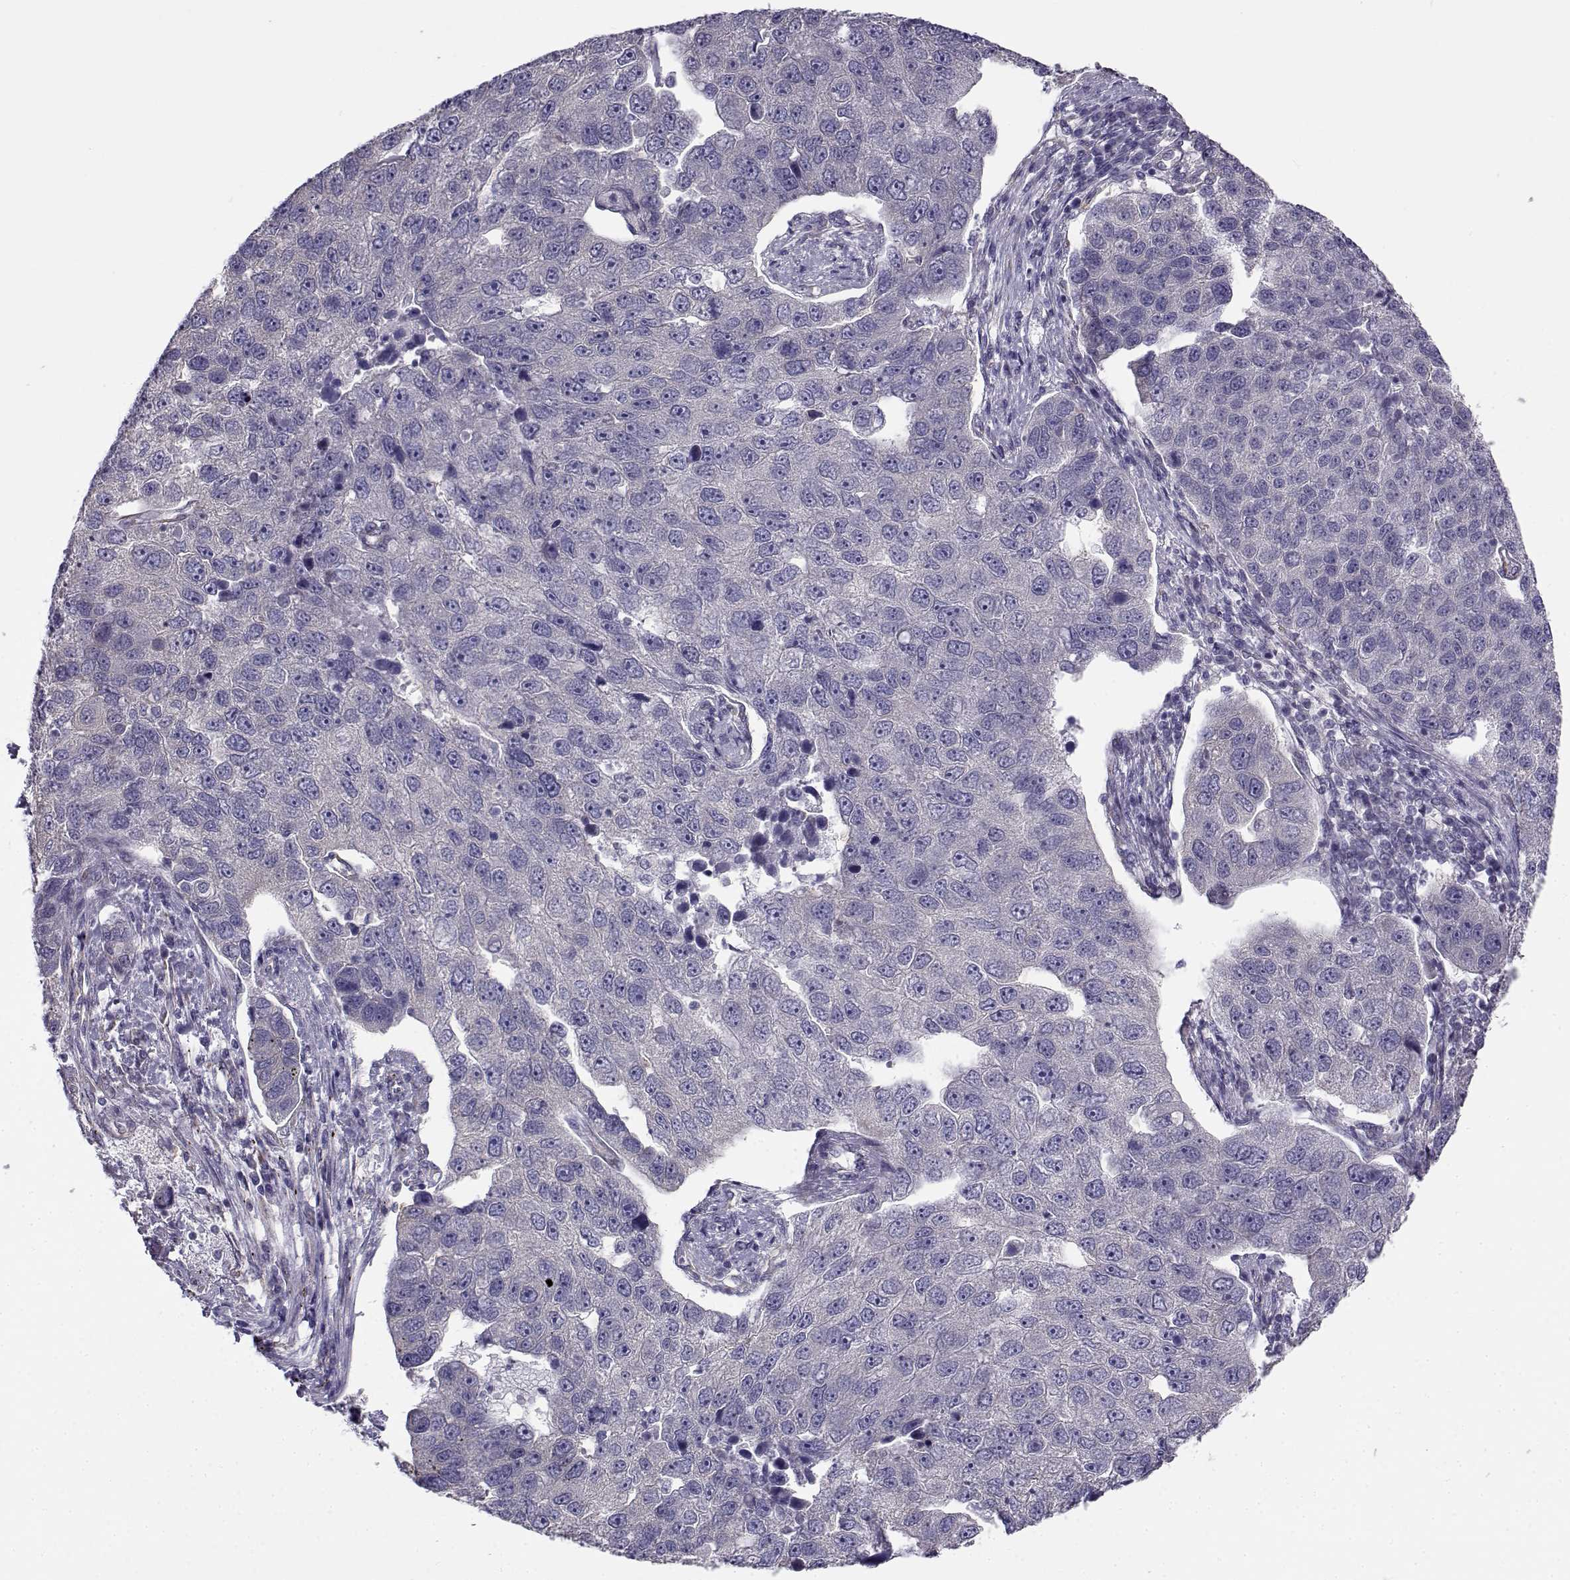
{"staining": {"intensity": "negative", "quantity": "none", "location": "none"}, "tissue": "pancreatic cancer", "cell_type": "Tumor cells", "image_type": "cancer", "snomed": [{"axis": "morphology", "description": "Adenocarcinoma, NOS"}, {"axis": "topography", "description": "Pancreas"}], "caption": "Protein analysis of pancreatic adenocarcinoma shows no significant staining in tumor cells.", "gene": "BEND6", "patient": {"sex": "female", "age": 61}}